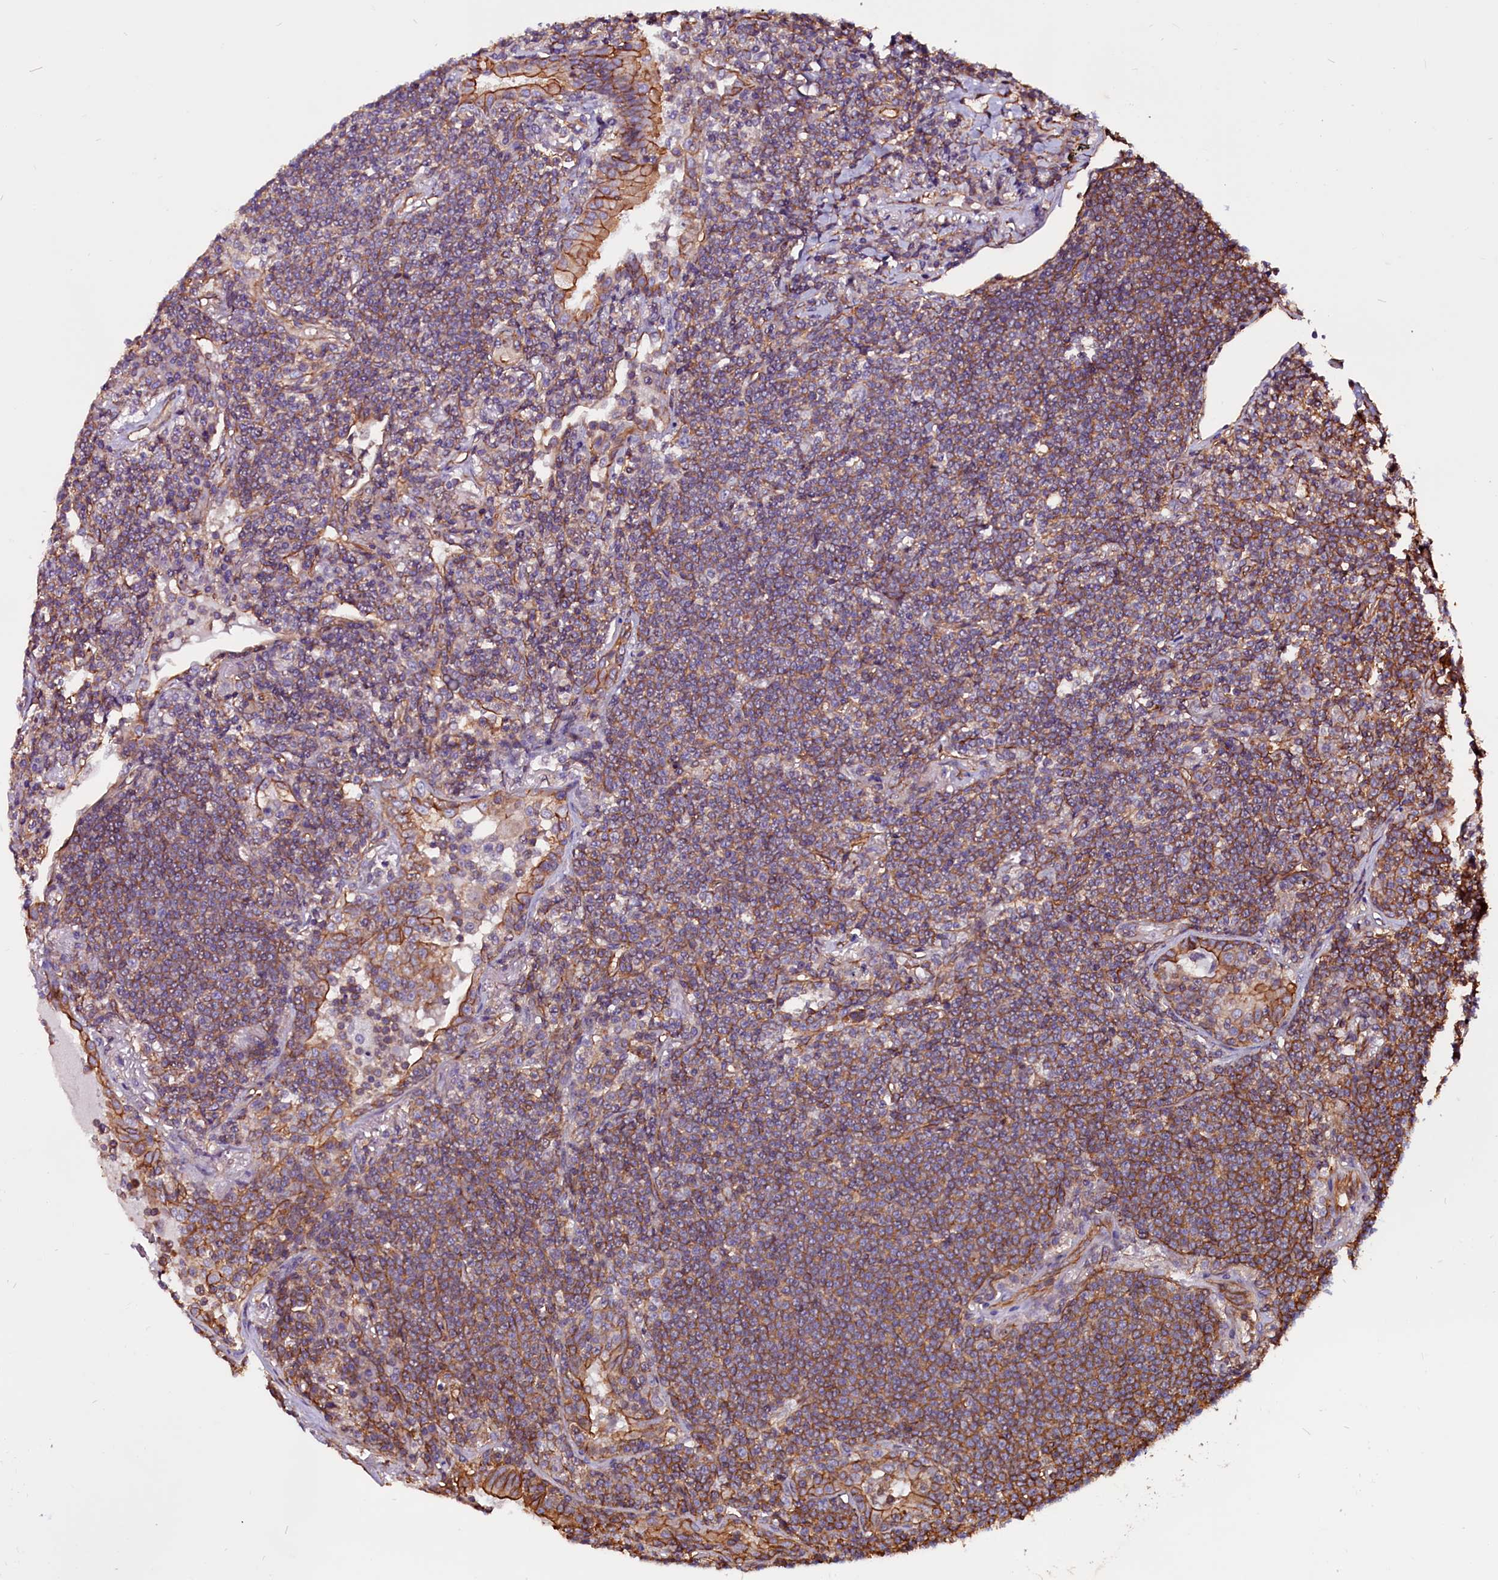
{"staining": {"intensity": "moderate", "quantity": "25%-75%", "location": "cytoplasmic/membranous"}, "tissue": "lymphoma", "cell_type": "Tumor cells", "image_type": "cancer", "snomed": [{"axis": "morphology", "description": "Malignant lymphoma, non-Hodgkin's type, Low grade"}, {"axis": "topography", "description": "Lung"}], "caption": "A high-resolution photomicrograph shows IHC staining of low-grade malignant lymphoma, non-Hodgkin's type, which exhibits moderate cytoplasmic/membranous expression in approximately 25%-75% of tumor cells.", "gene": "ZNF749", "patient": {"sex": "female", "age": 71}}